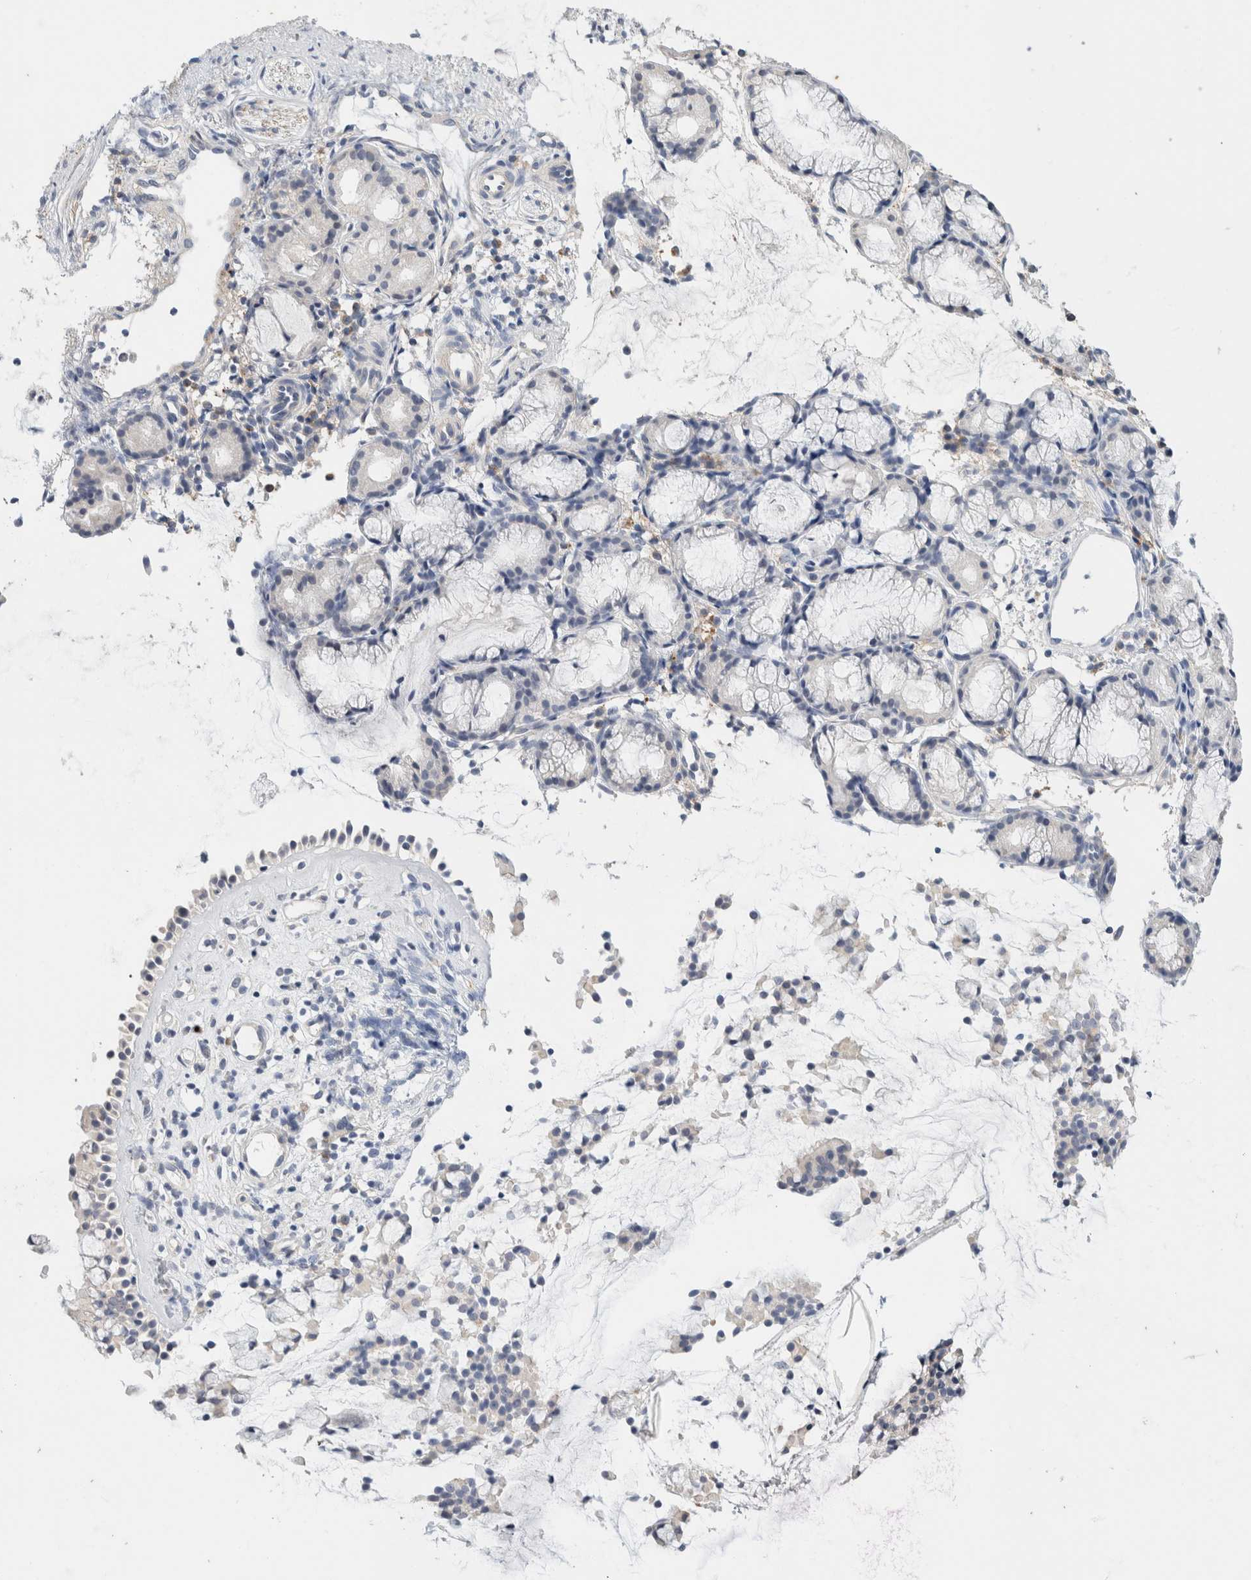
{"staining": {"intensity": "negative", "quantity": "none", "location": "none"}, "tissue": "nasopharynx", "cell_type": "Respiratory epithelial cells", "image_type": "normal", "snomed": [{"axis": "morphology", "description": "Normal tissue, NOS"}, {"axis": "topography", "description": "Nasopharynx"}], "caption": "Respiratory epithelial cells are negative for brown protein staining in unremarkable nasopharynx. (DAB immunohistochemistry visualized using brightfield microscopy, high magnification).", "gene": "SPRTN", "patient": {"sex": "female", "age": 42}}